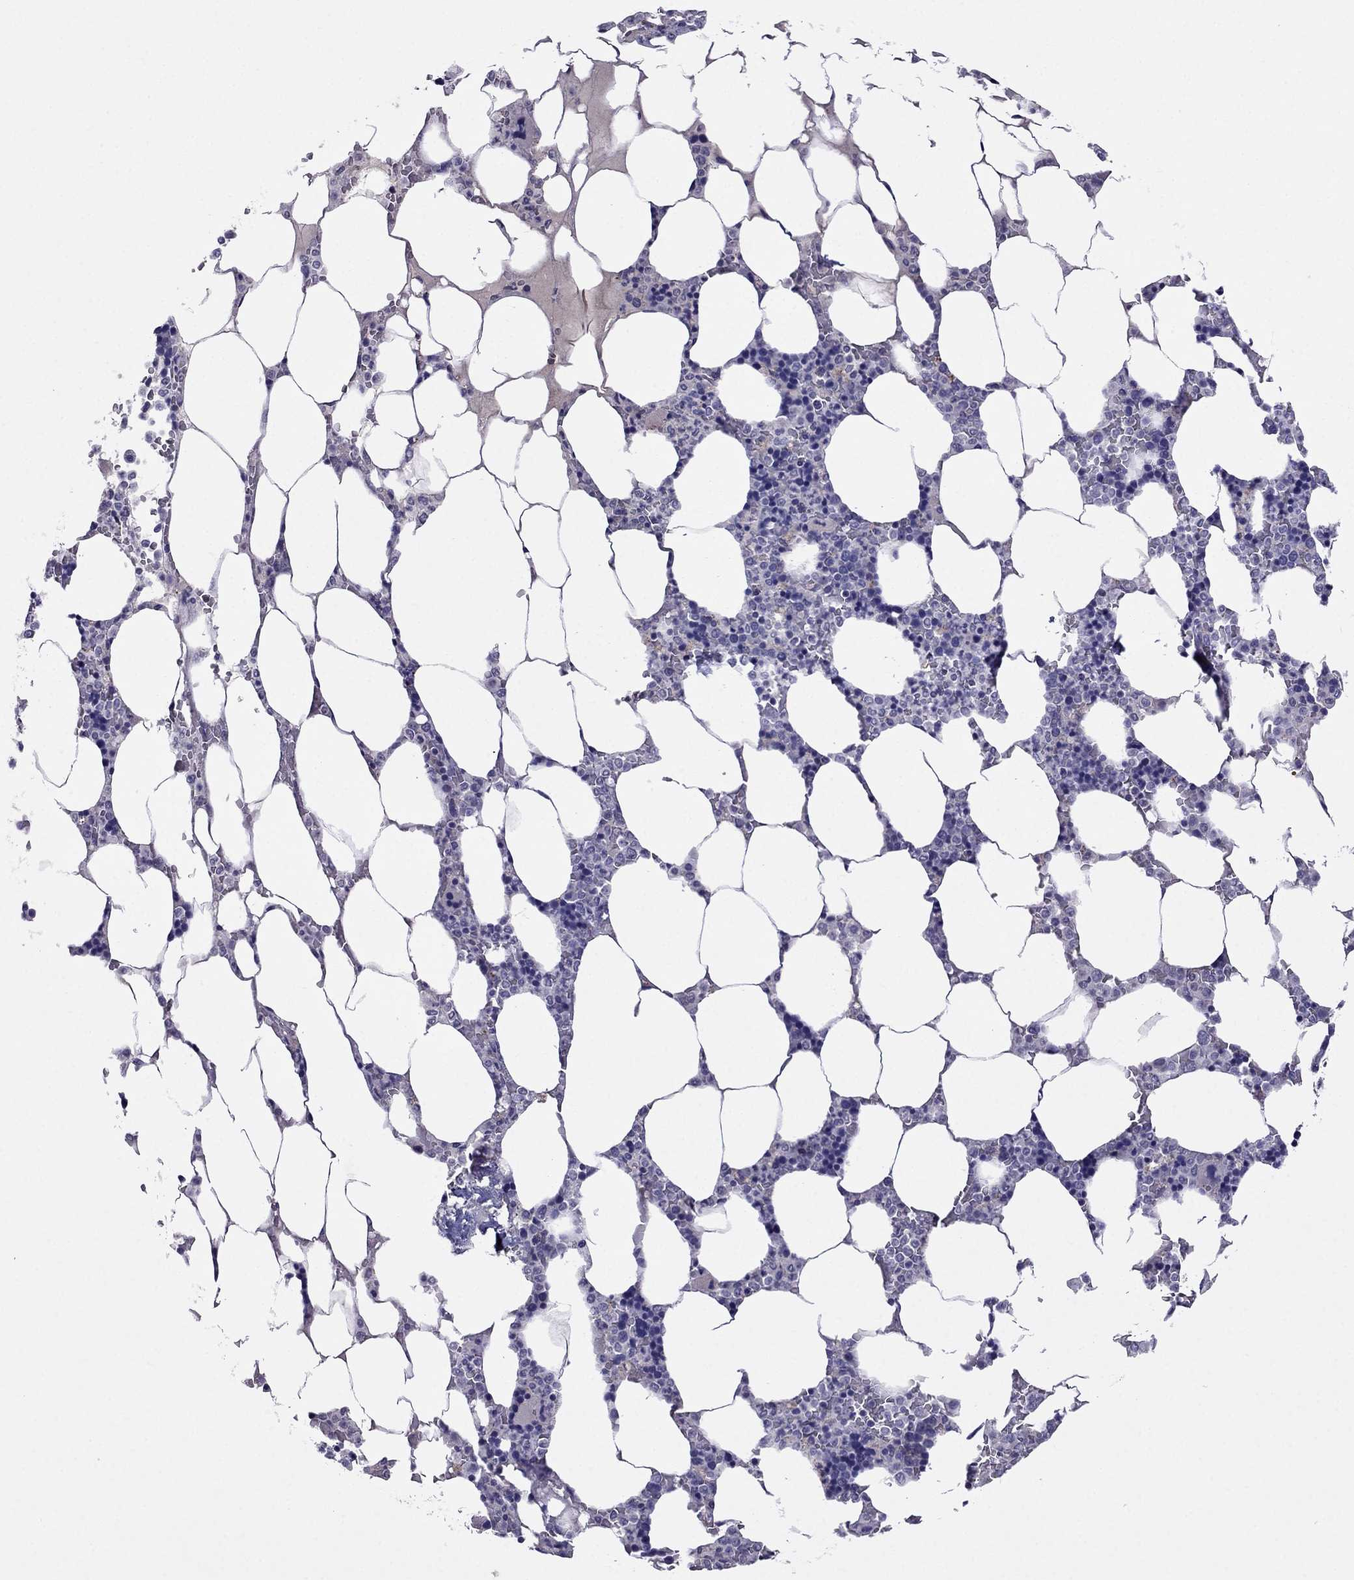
{"staining": {"intensity": "negative", "quantity": "none", "location": "none"}, "tissue": "bone marrow", "cell_type": "Hematopoietic cells", "image_type": "normal", "snomed": [{"axis": "morphology", "description": "Normal tissue, NOS"}, {"axis": "topography", "description": "Bone marrow"}], "caption": "Image shows no significant protein expression in hematopoietic cells of normal bone marrow.", "gene": "SPTBN4", "patient": {"sex": "male", "age": 63}}